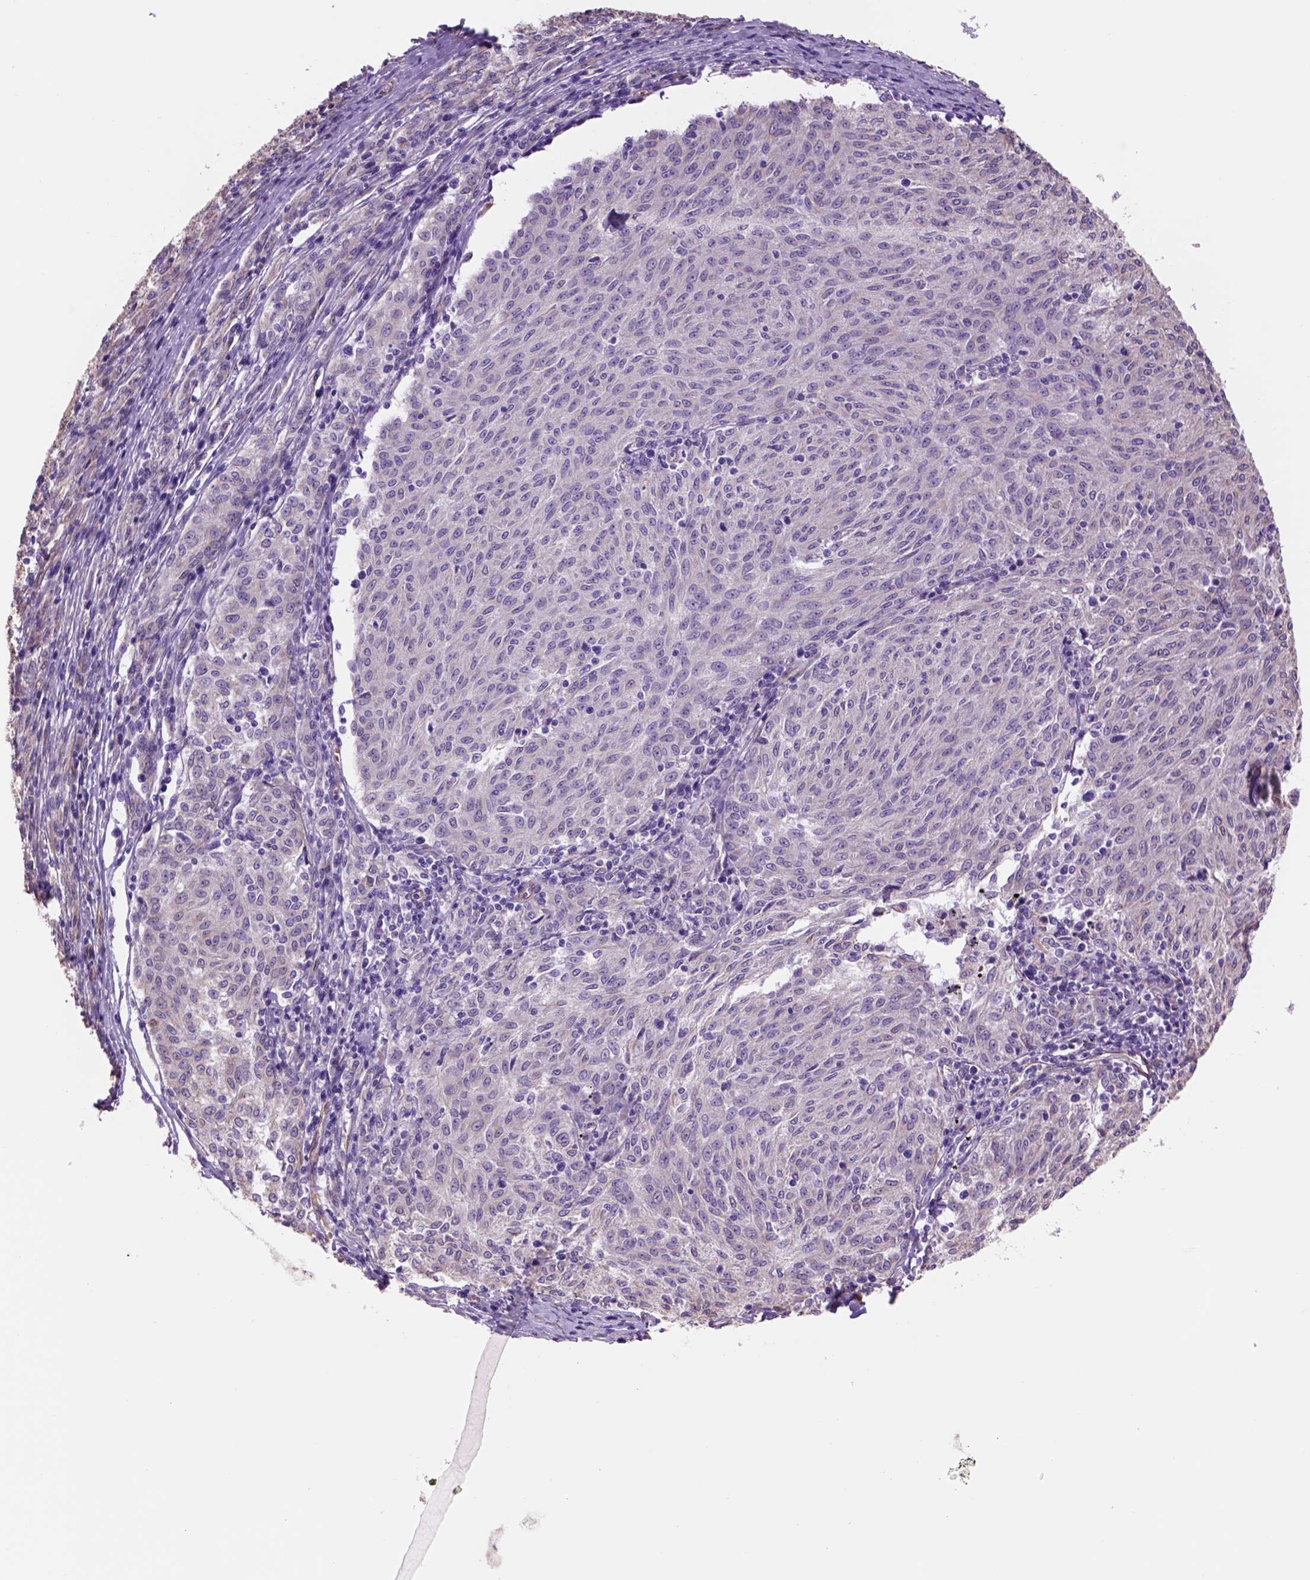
{"staining": {"intensity": "negative", "quantity": "none", "location": "none"}, "tissue": "melanoma", "cell_type": "Tumor cells", "image_type": "cancer", "snomed": [{"axis": "morphology", "description": "Malignant melanoma, NOS"}, {"axis": "topography", "description": "Skin"}], "caption": "Immunohistochemistry (IHC) photomicrograph of neoplastic tissue: melanoma stained with DAB shows no significant protein staining in tumor cells.", "gene": "ZZZ3", "patient": {"sex": "female", "age": 72}}